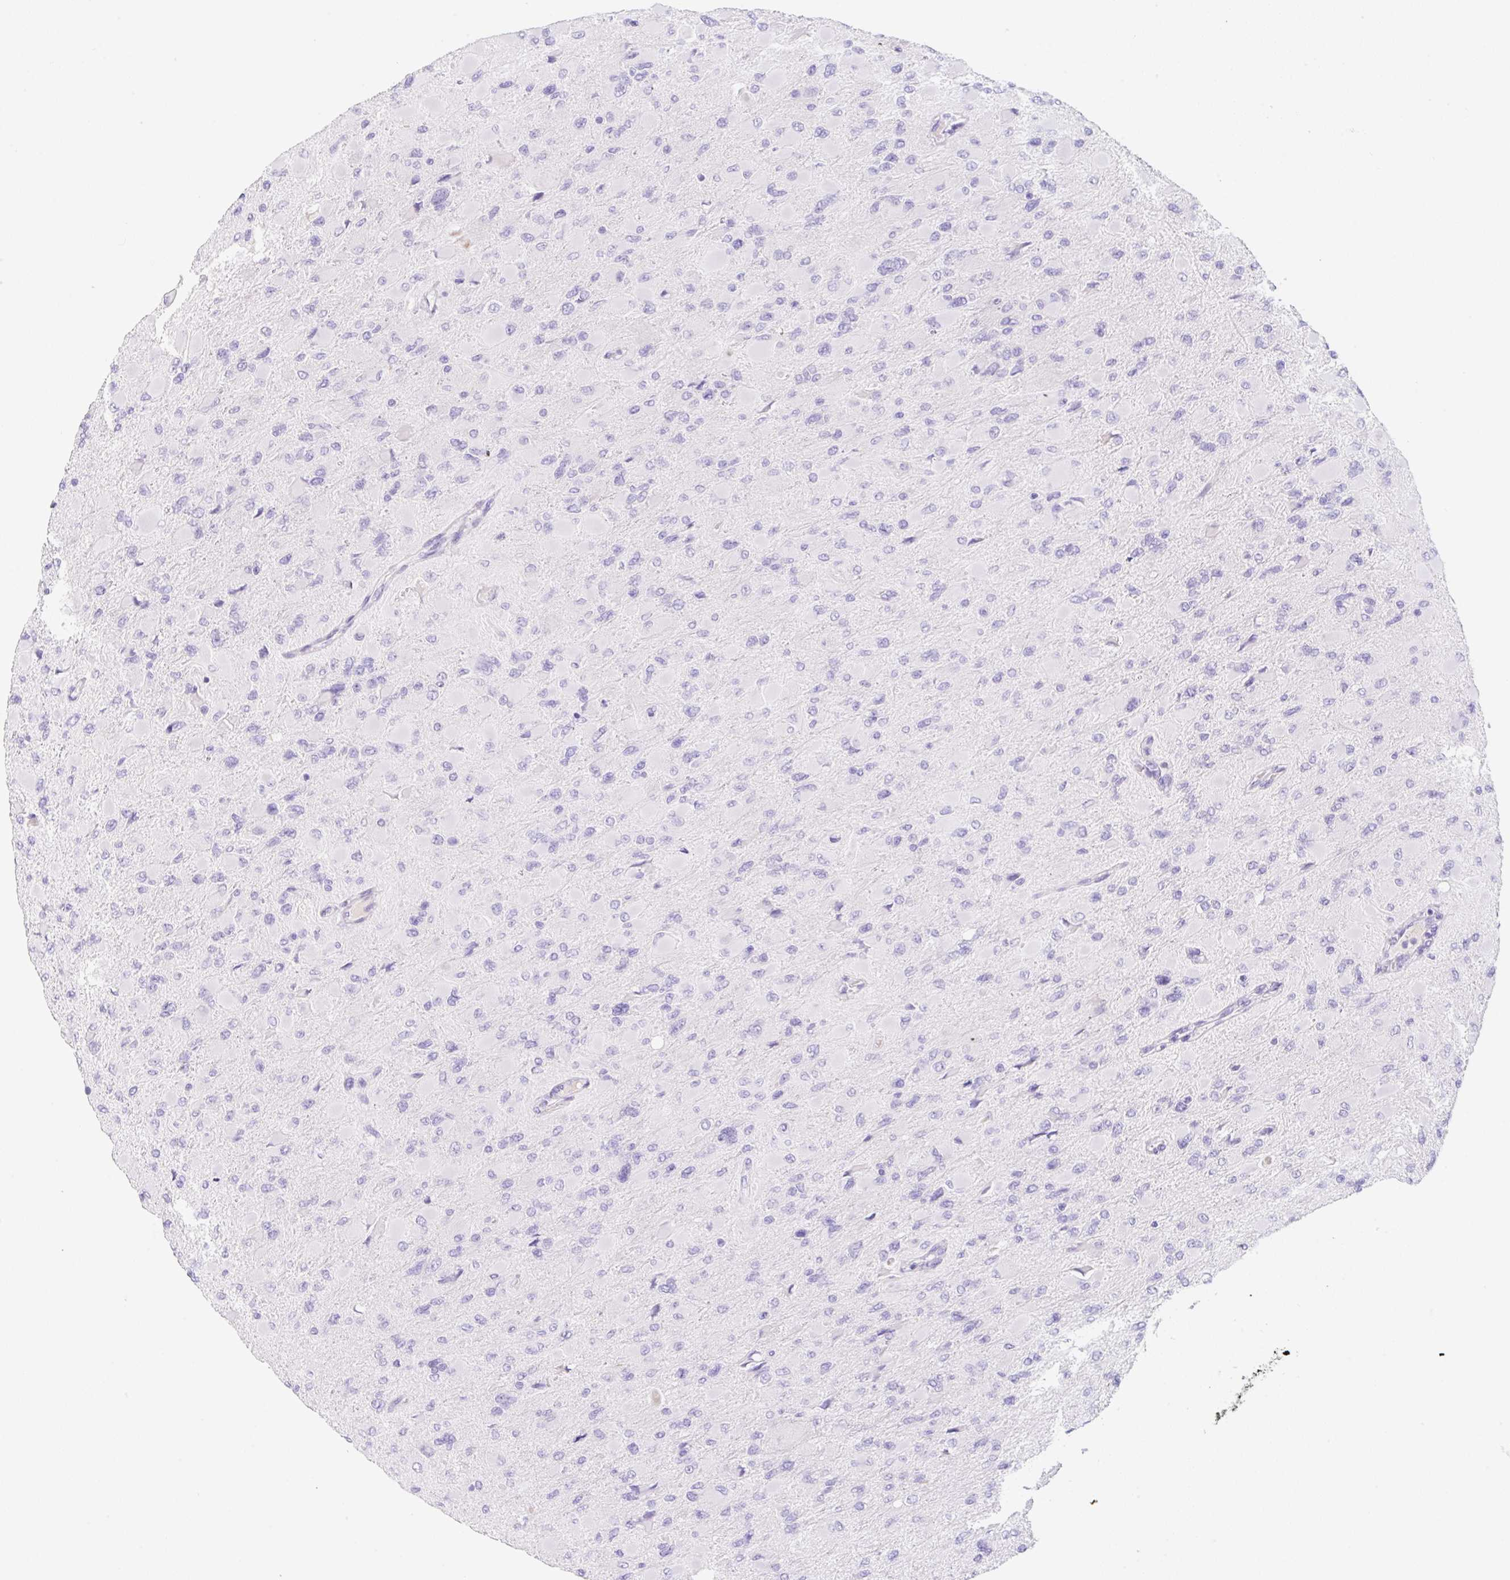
{"staining": {"intensity": "negative", "quantity": "none", "location": "none"}, "tissue": "glioma", "cell_type": "Tumor cells", "image_type": "cancer", "snomed": [{"axis": "morphology", "description": "Glioma, malignant, High grade"}, {"axis": "topography", "description": "Cerebral cortex"}], "caption": "Protein analysis of glioma shows no significant positivity in tumor cells.", "gene": "KLK8", "patient": {"sex": "female", "age": 36}}